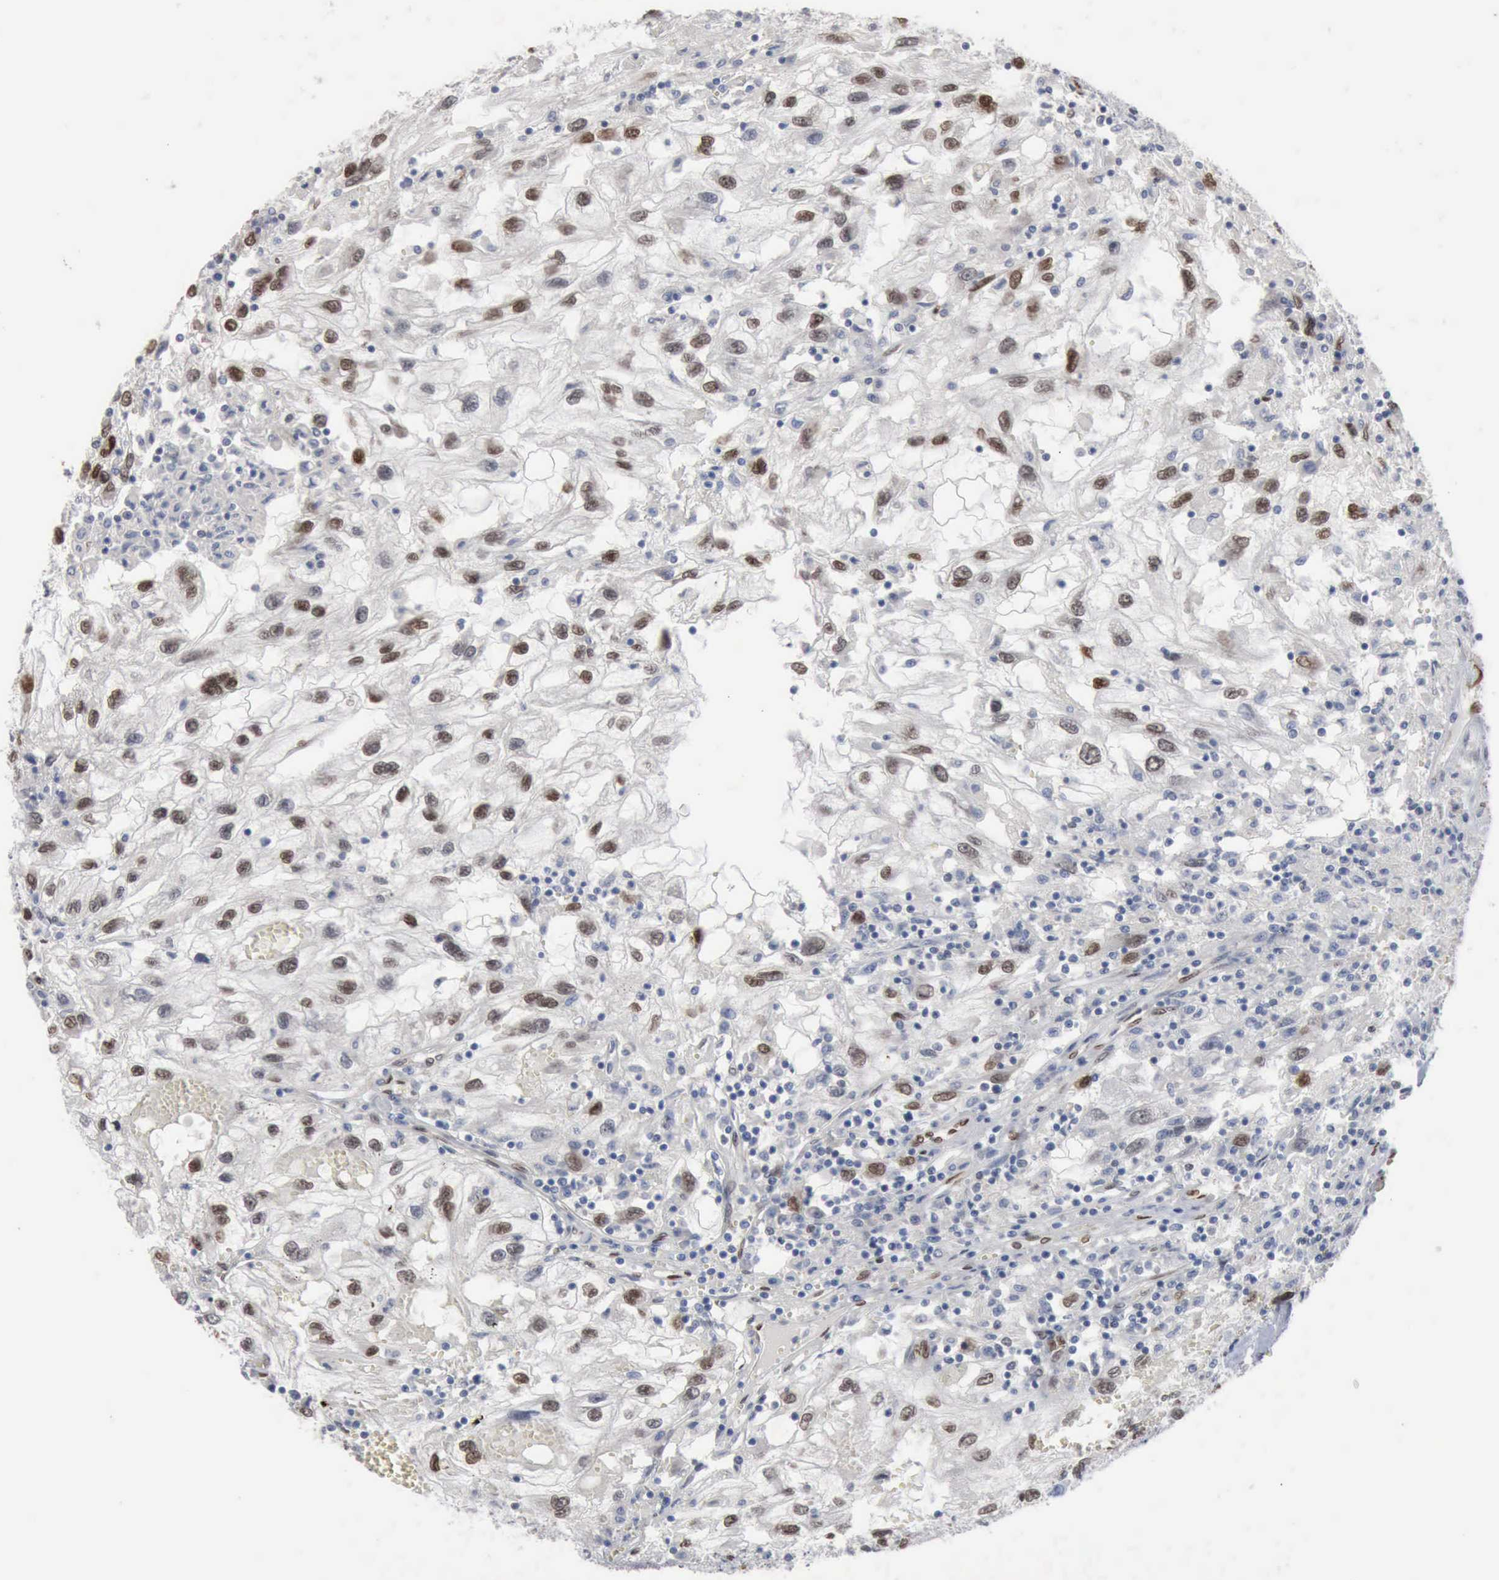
{"staining": {"intensity": "moderate", "quantity": "25%-75%", "location": "nuclear"}, "tissue": "renal cancer", "cell_type": "Tumor cells", "image_type": "cancer", "snomed": [{"axis": "morphology", "description": "Normal tissue, NOS"}, {"axis": "morphology", "description": "Adenocarcinoma, NOS"}, {"axis": "topography", "description": "Kidney"}], "caption": "Protein analysis of renal cancer tissue exhibits moderate nuclear expression in about 25%-75% of tumor cells.", "gene": "FGF2", "patient": {"sex": "male", "age": 71}}